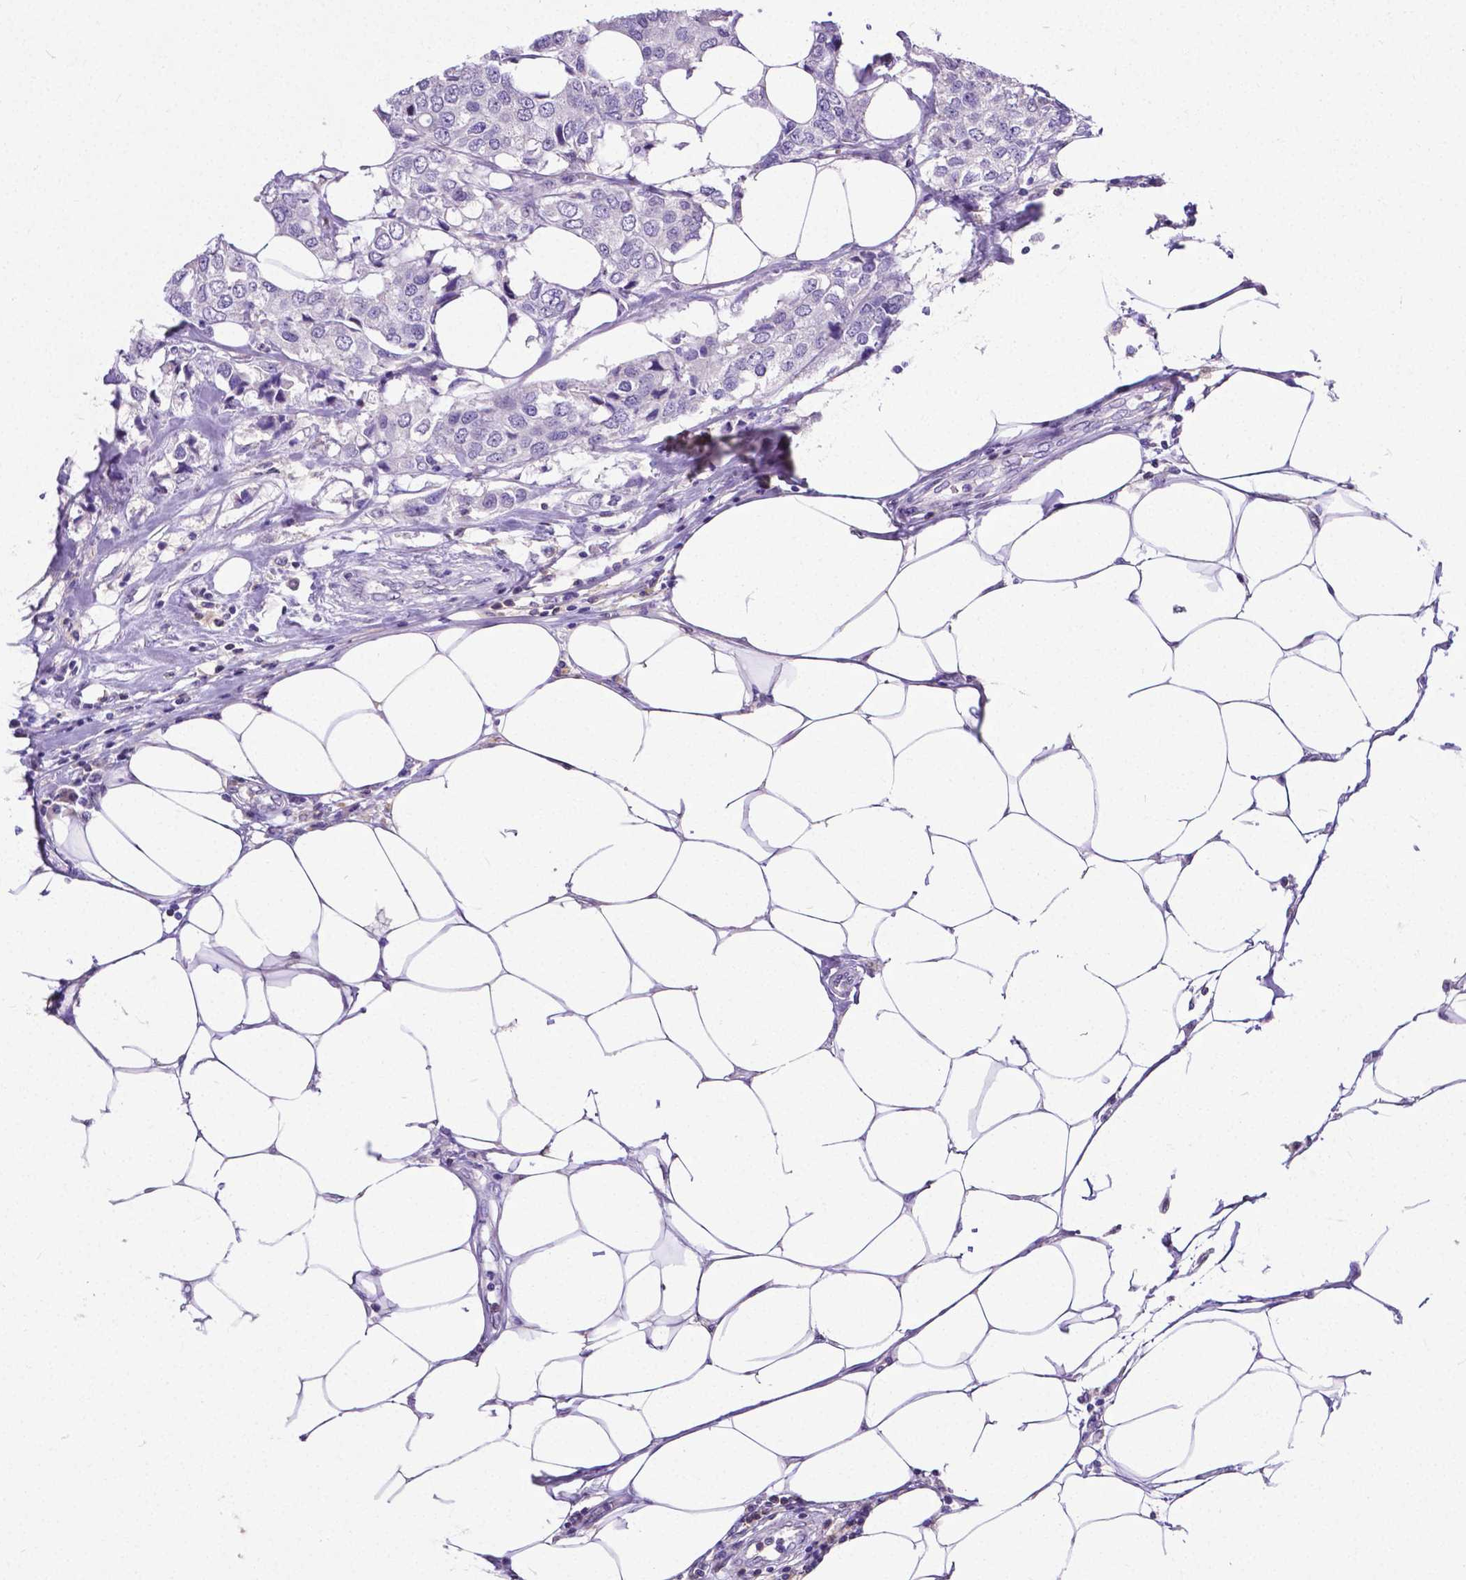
{"staining": {"intensity": "negative", "quantity": "none", "location": "none"}, "tissue": "breast cancer", "cell_type": "Tumor cells", "image_type": "cancer", "snomed": [{"axis": "morphology", "description": "Duct carcinoma"}, {"axis": "topography", "description": "Breast"}], "caption": "Breast cancer (infiltrating ductal carcinoma) was stained to show a protein in brown. There is no significant staining in tumor cells. (Stains: DAB (3,3'-diaminobenzidine) IHC with hematoxylin counter stain, Microscopy: brightfield microscopy at high magnification).", "gene": "CD4", "patient": {"sex": "female", "age": 80}}